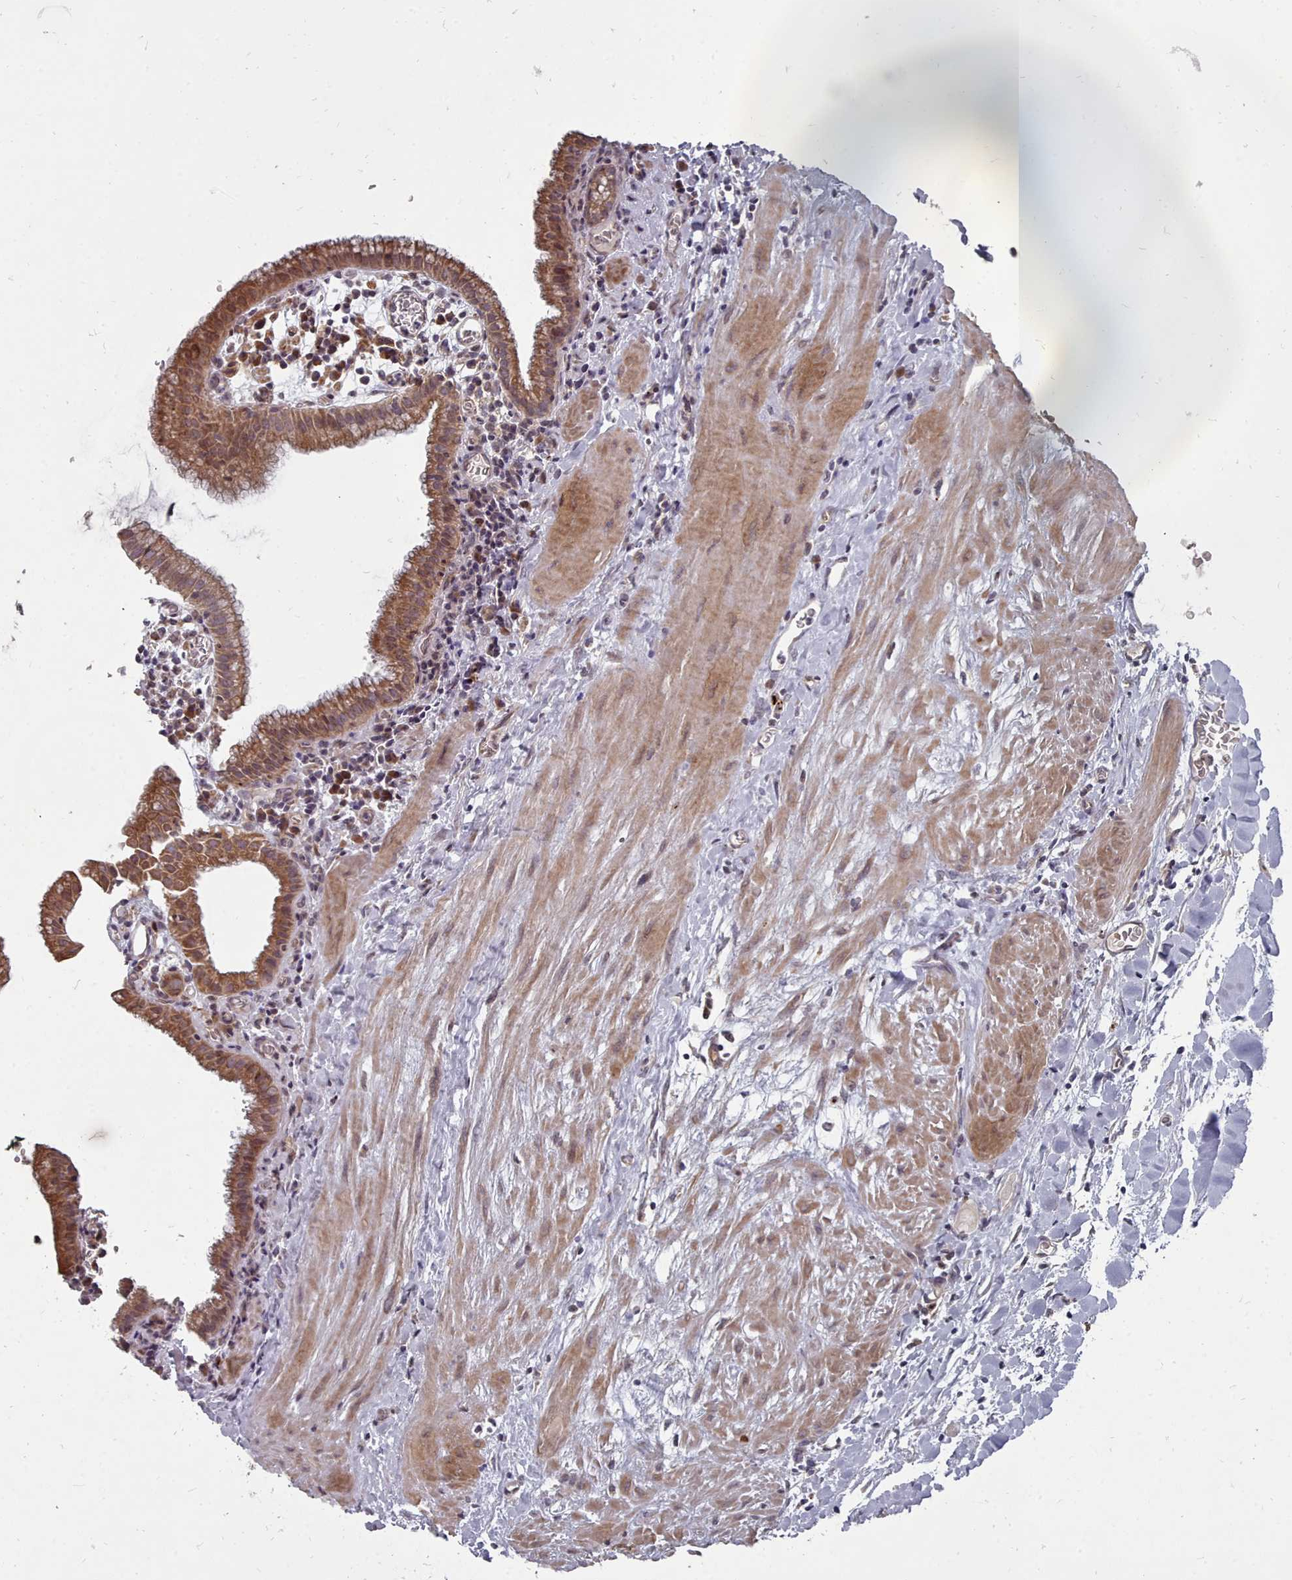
{"staining": {"intensity": "moderate", "quantity": ">75%", "location": "cytoplasmic/membranous"}, "tissue": "gallbladder", "cell_type": "Glandular cells", "image_type": "normal", "snomed": [{"axis": "morphology", "description": "Normal tissue, NOS"}, {"axis": "topography", "description": "Gallbladder"}], "caption": "Immunohistochemical staining of normal human gallbladder exhibits >75% levels of moderate cytoplasmic/membranous protein staining in about >75% of glandular cells. Immunohistochemistry (ihc) stains the protein of interest in brown and the nuclei are stained blue.", "gene": "ACKR3", "patient": {"sex": "male", "age": 78}}